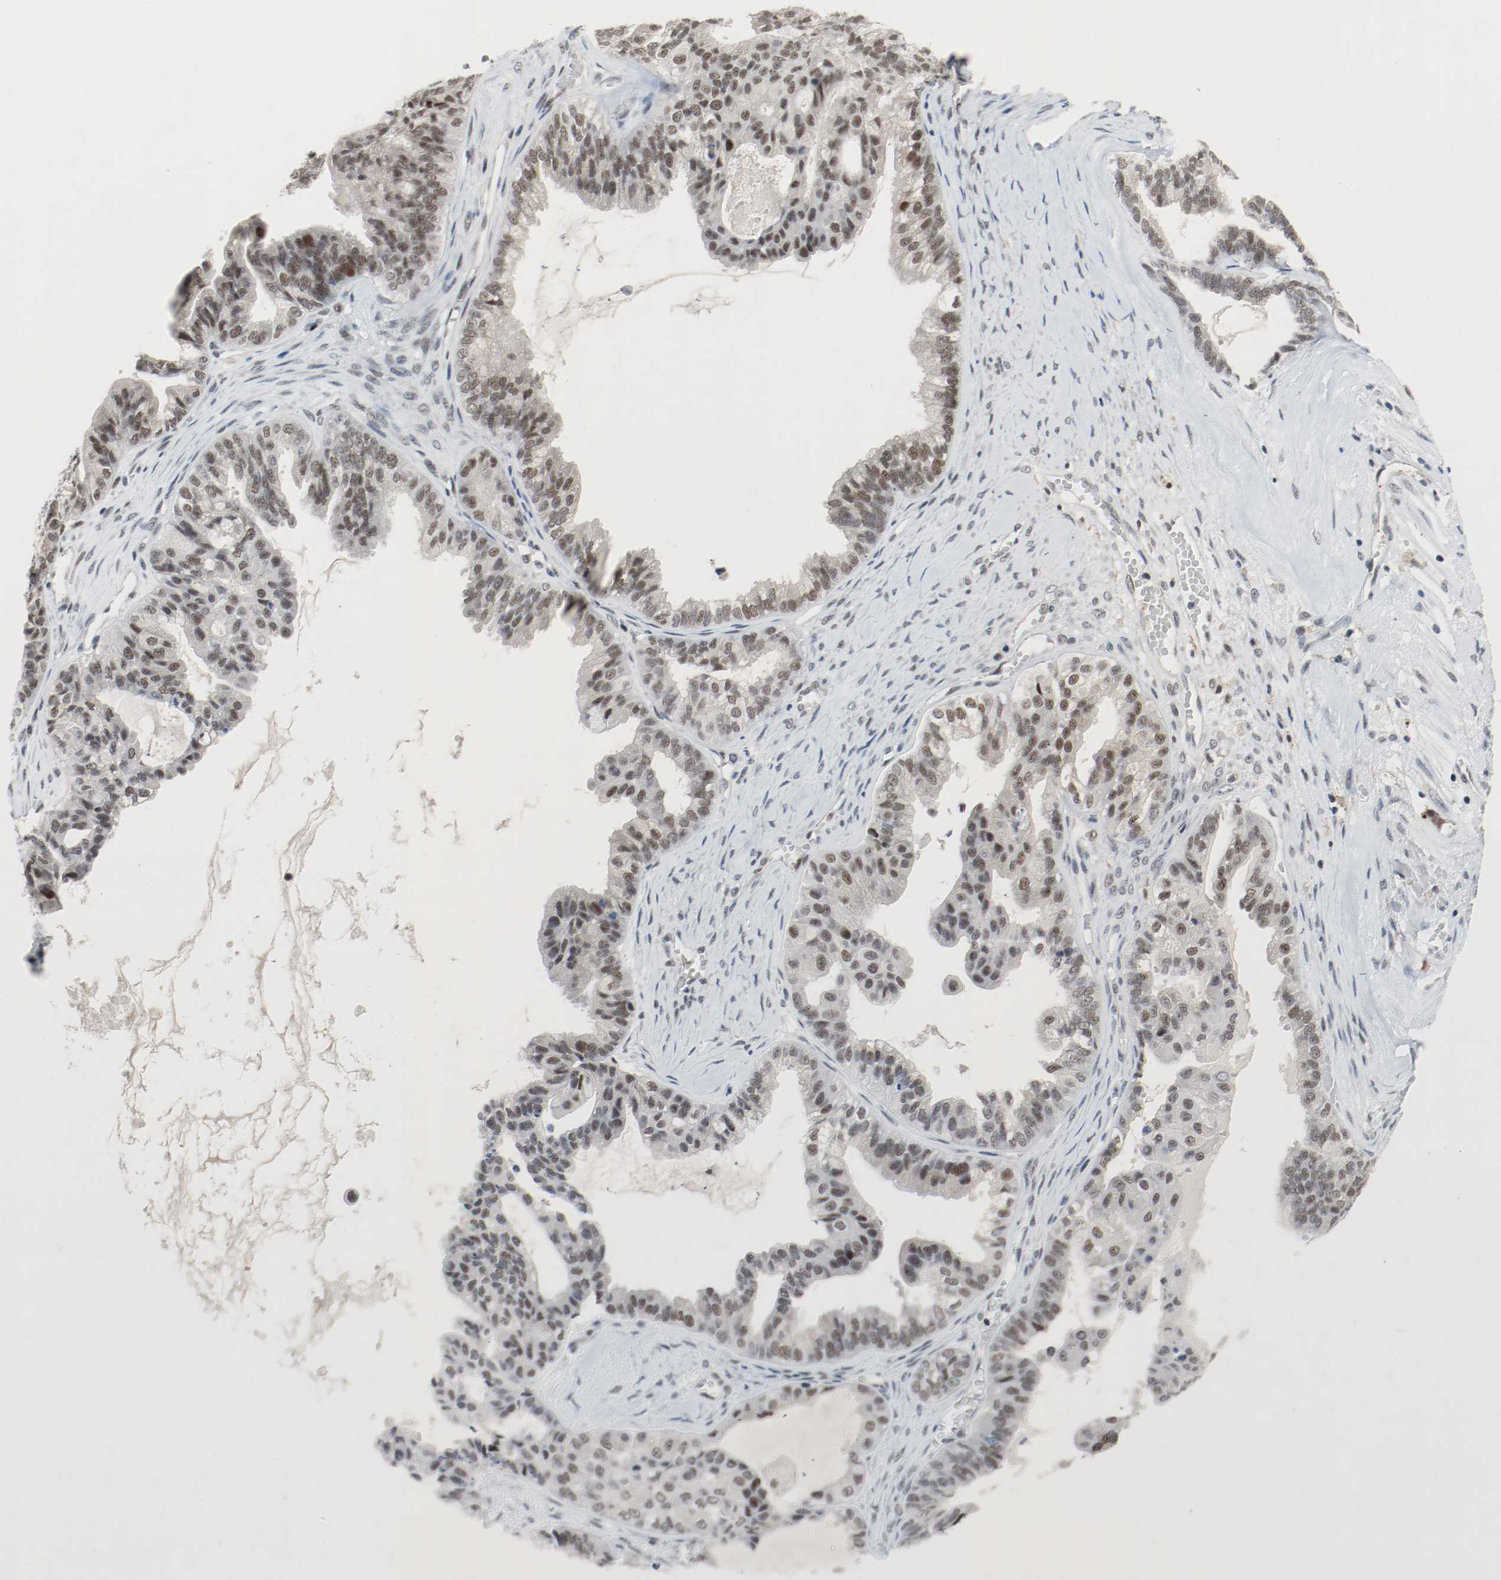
{"staining": {"intensity": "moderate", "quantity": "25%-75%", "location": "nuclear"}, "tissue": "ovarian cancer", "cell_type": "Tumor cells", "image_type": "cancer", "snomed": [{"axis": "morphology", "description": "Carcinoma, NOS"}, {"axis": "morphology", "description": "Carcinoma, endometroid"}, {"axis": "topography", "description": "Ovary"}], "caption": "Immunohistochemistry image of endometroid carcinoma (ovarian) stained for a protein (brown), which reveals medium levels of moderate nuclear expression in approximately 25%-75% of tumor cells.", "gene": "ASH1L", "patient": {"sex": "female", "age": 50}}